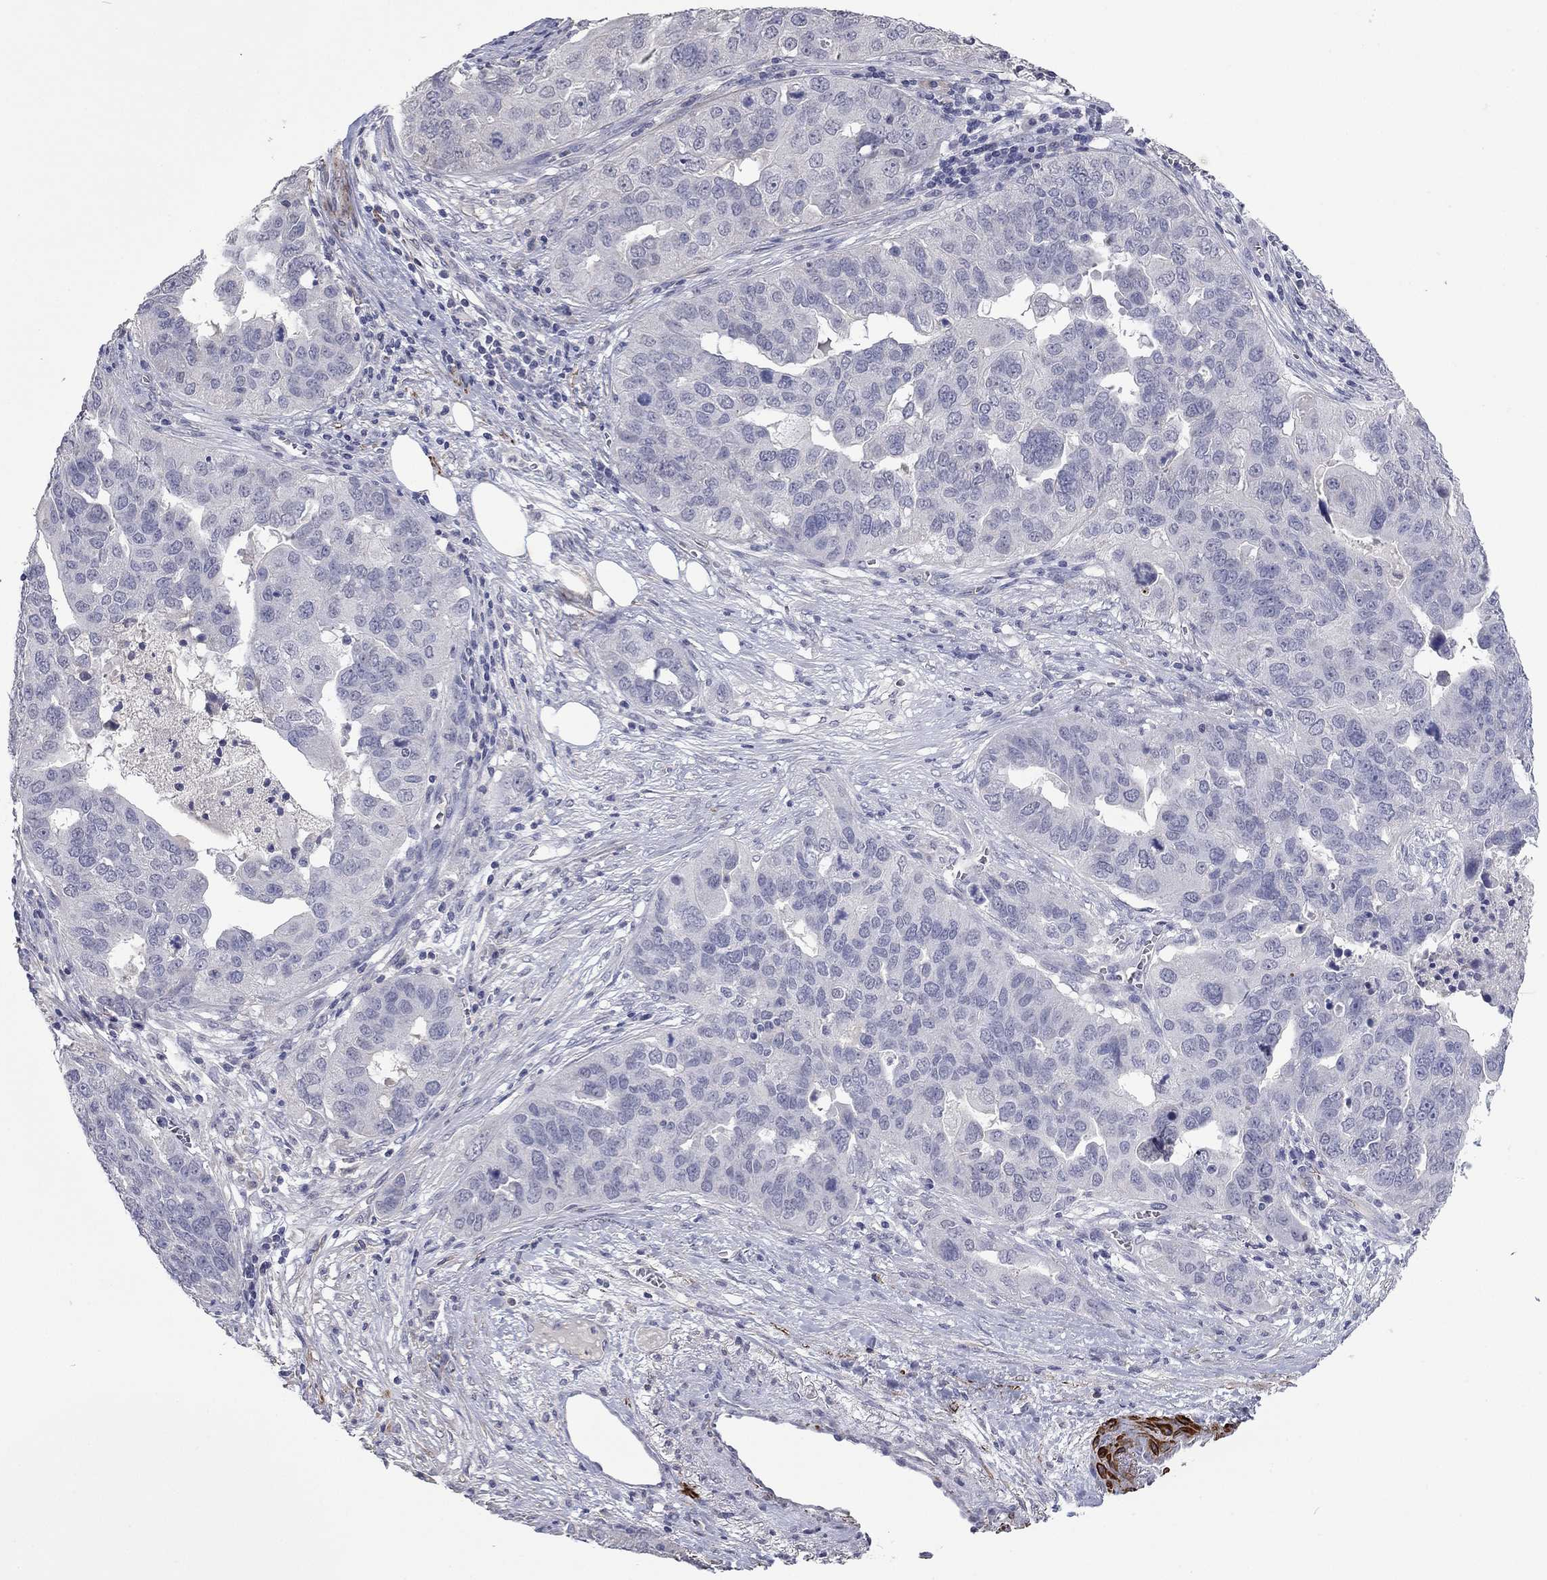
{"staining": {"intensity": "negative", "quantity": "none", "location": "none"}, "tissue": "ovarian cancer", "cell_type": "Tumor cells", "image_type": "cancer", "snomed": [{"axis": "morphology", "description": "Carcinoma, endometroid"}, {"axis": "topography", "description": "Soft tissue"}, {"axis": "topography", "description": "Ovary"}], "caption": "Immunohistochemistry of ovarian cancer reveals no expression in tumor cells.", "gene": "IP6K3", "patient": {"sex": "female", "age": 52}}